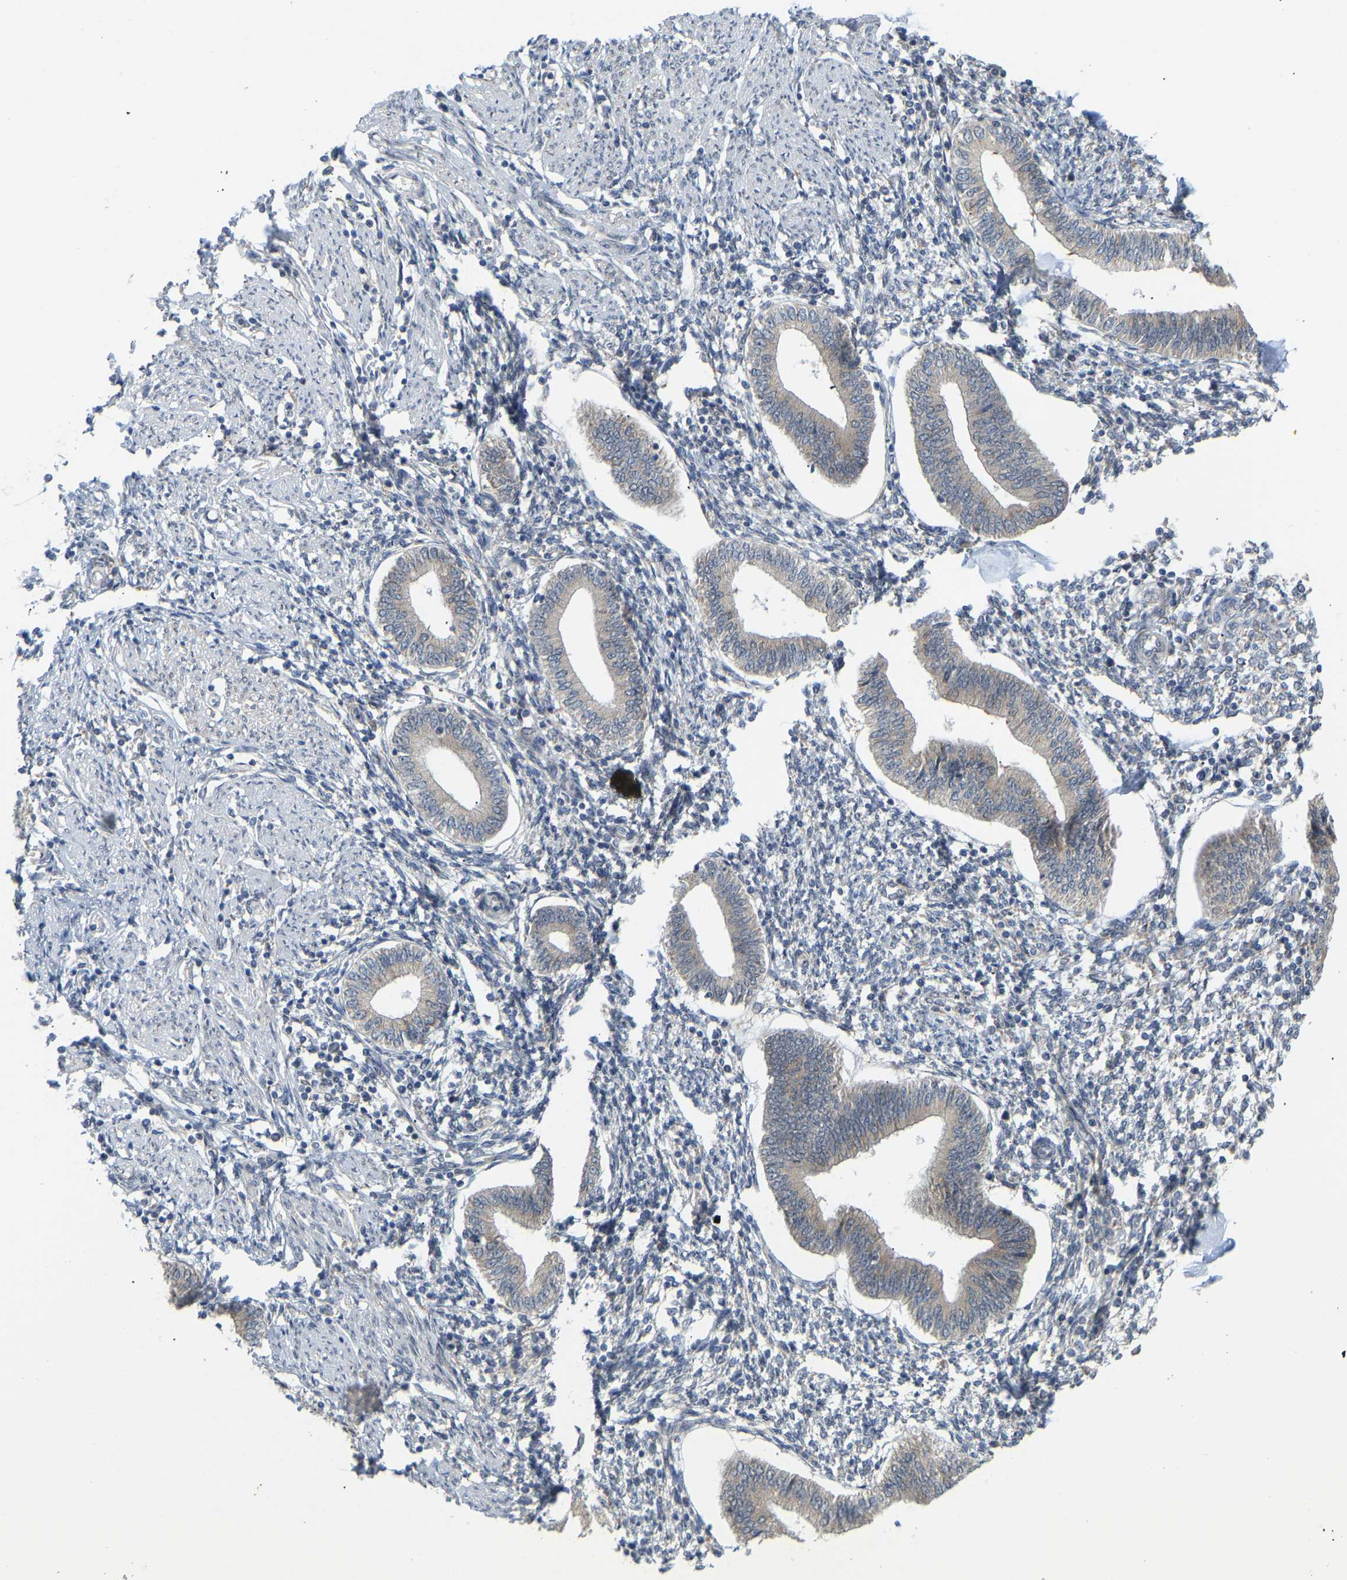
{"staining": {"intensity": "weak", "quantity": "<25%", "location": "cytoplasmic/membranous"}, "tissue": "endometrium", "cell_type": "Cells in endometrial stroma", "image_type": "normal", "snomed": [{"axis": "morphology", "description": "Normal tissue, NOS"}, {"axis": "topography", "description": "Endometrium"}], "caption": "Immunohistochemical staining of benign endometrium shows no significant expression in cells in endometrial stroma.", "gene": "BEND3", "patient": {"sex": "female", "age": 50}}